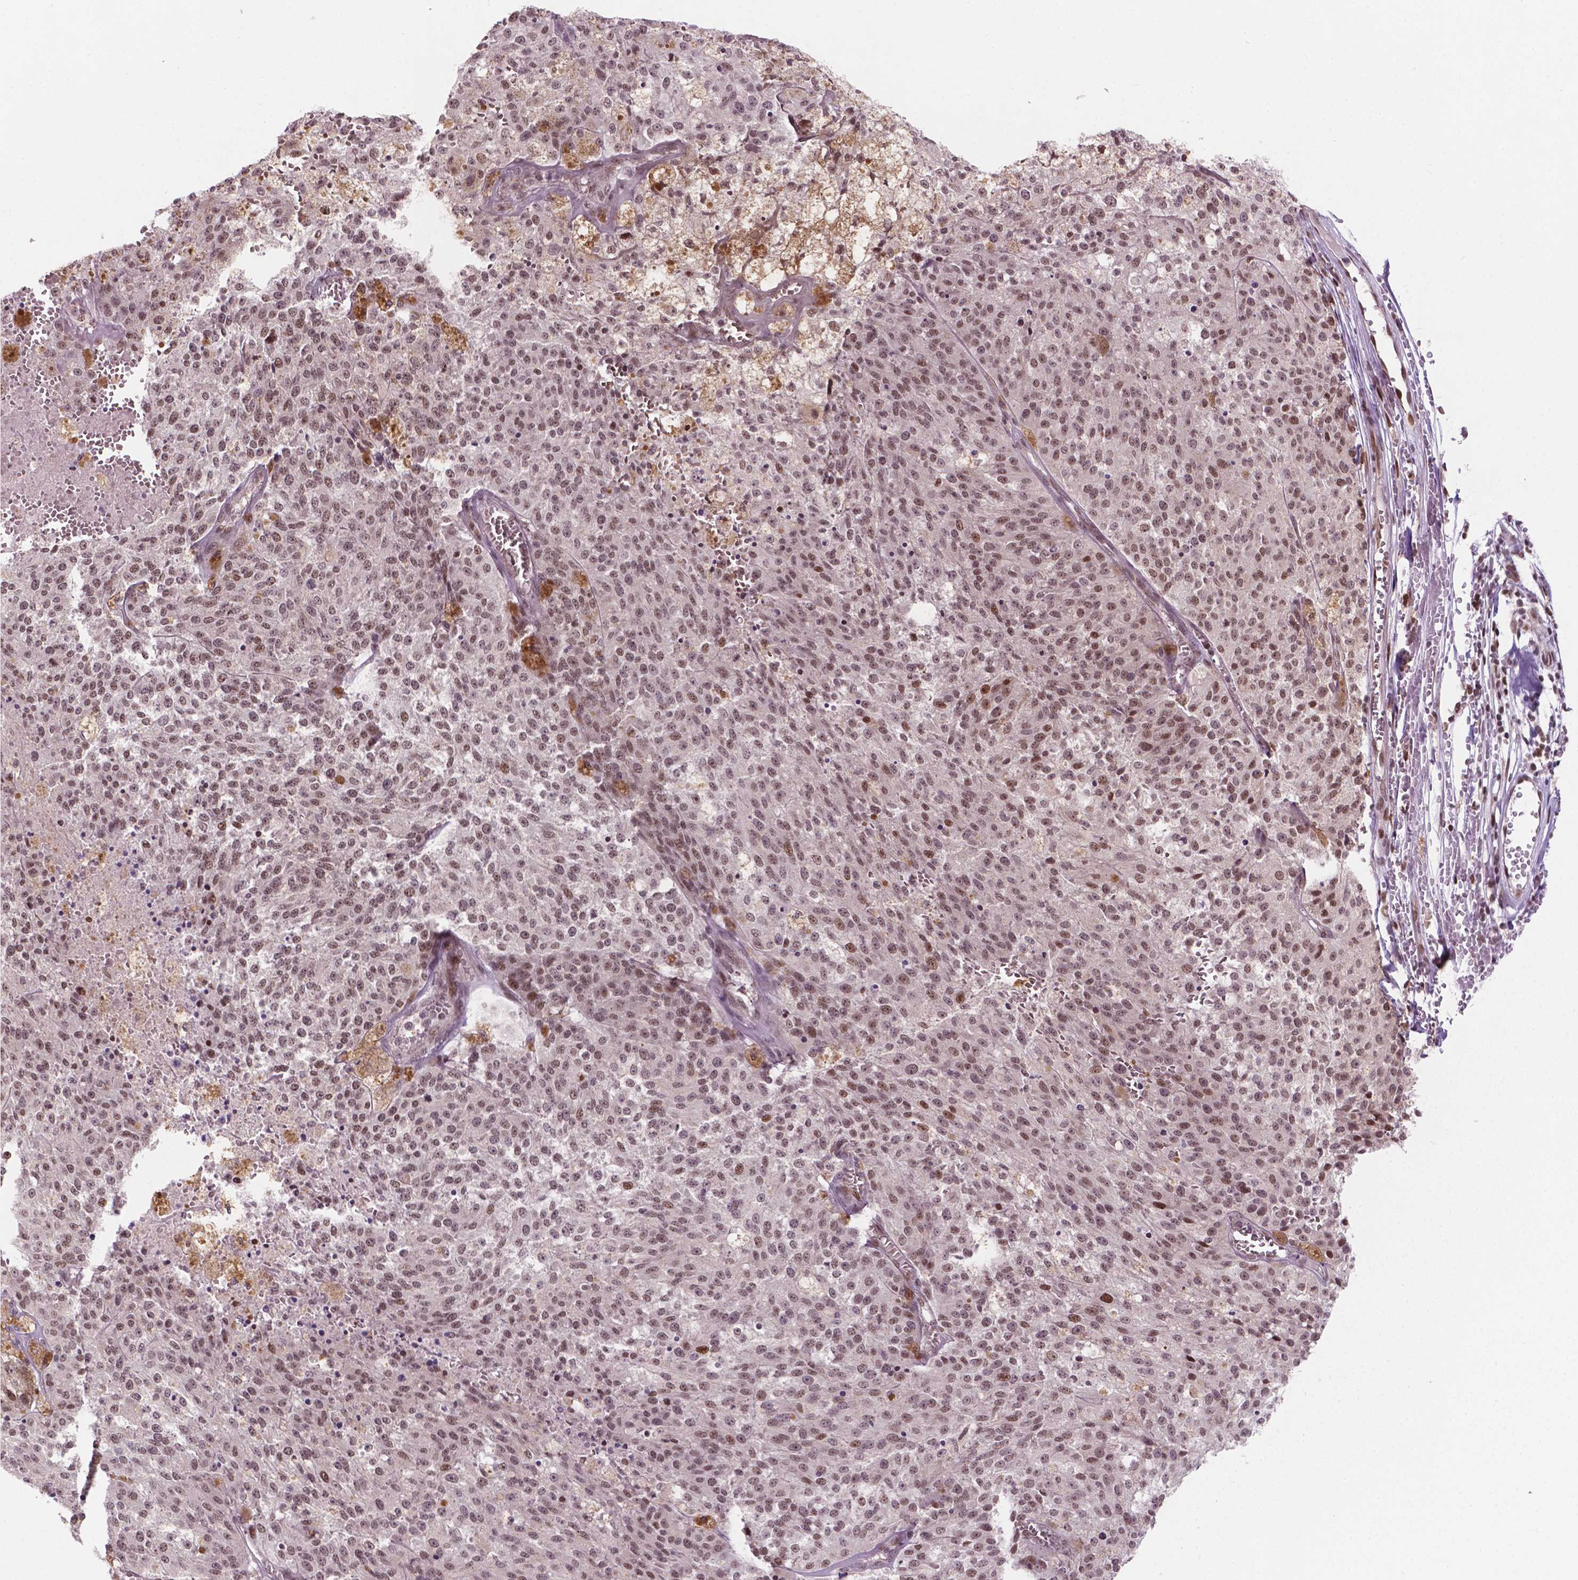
{"staining": {"intensity": "moderate", "quantity": ">75%", "location": "nuclear"}, "tissue": "melanoma", "cell_type": "Tumor cells", "image_type": "cancer", "snomed": [{"axis": "morphology", "description": "Malignant melanoma, Metastatic site"}, {"axis": "topography", "description": "Lymph node"}], "caption": "Human malignant melanoma (metastatic site) stained with a brown dye exhibits moderate nuclear positive positivity in approximately >75% of tumor cells.", "gene": "PER2", "patient": {"sex": "female", "age": 64}}